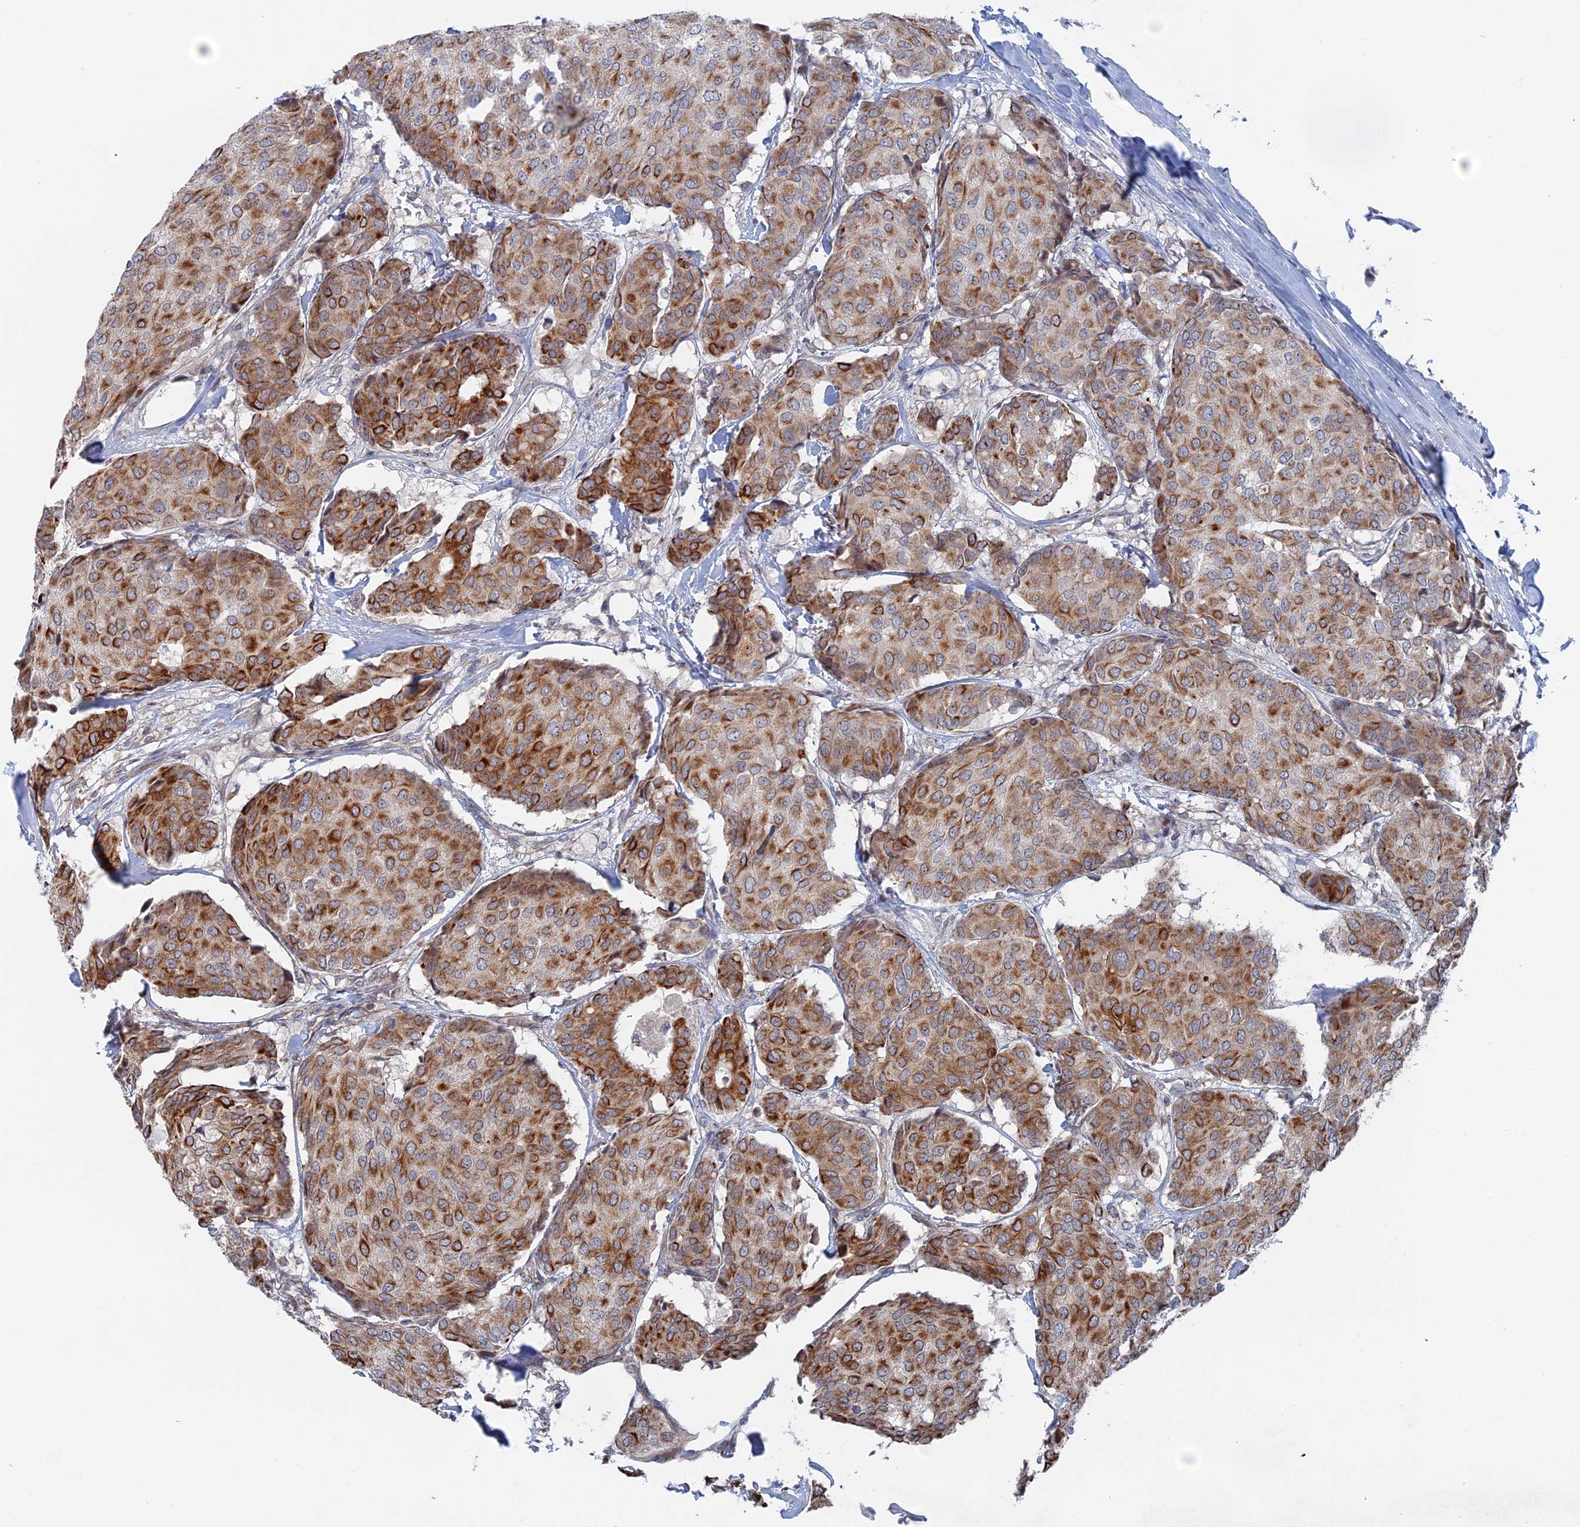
{"staining": {"intensity": "moderate", "quantity": ">75%", "location": "cytoplasmic/membranous"}, "tissue": "breast cancer", "cell_type": "Tumor cells", "image_type": "cancer", "snomed": [{"axis": "morphology", "description": "Duct carcinoma"}, {"axis": "topography", "description": "Breast"}], "caption": "A photomicrograph of breast cancer stained for a protein displays moderate cytoplasmic/membranous brown staining in tumor cells.", "gene": "IL7", "patient": {"sex": "female", "age": 75}}